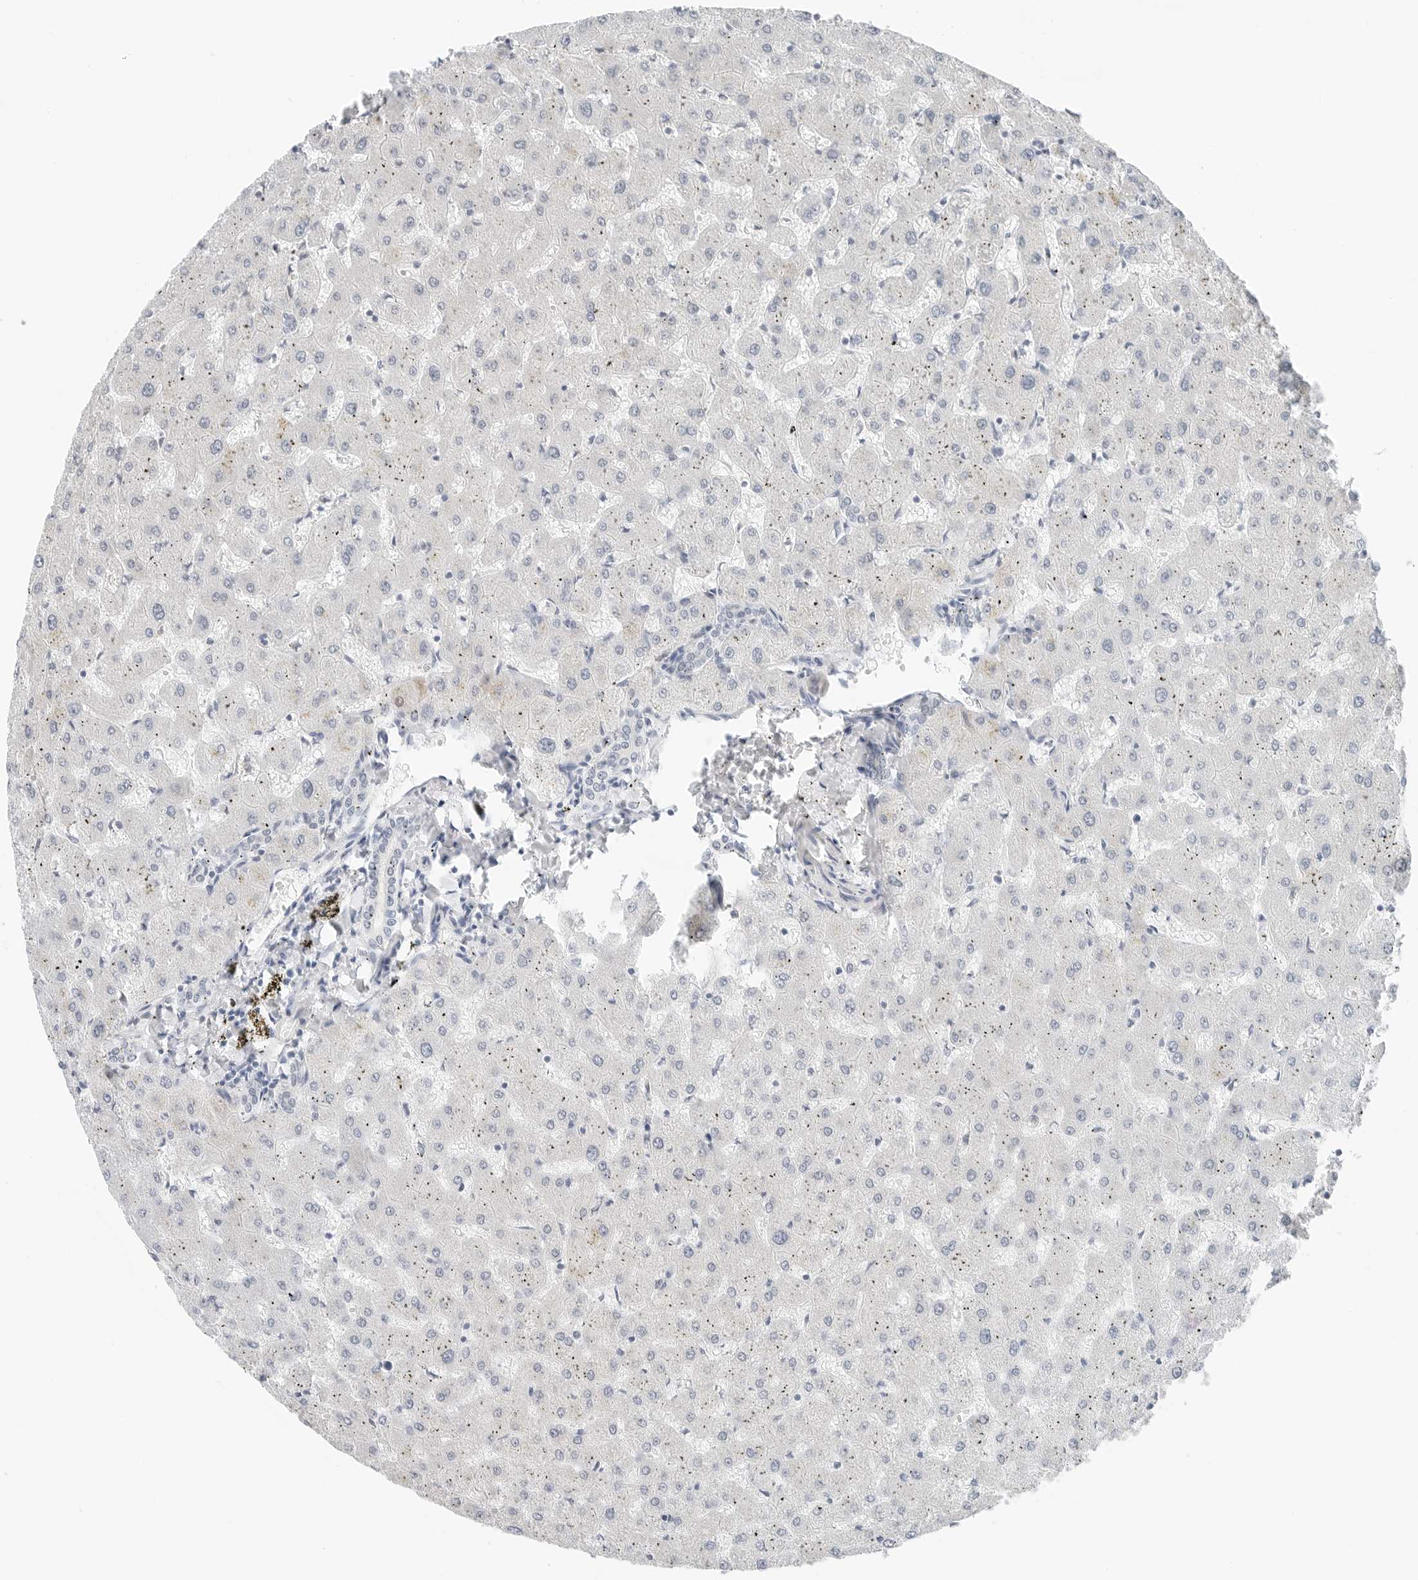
{"staining": {"intensity": "negative", "quantity": "none", "location": "none"}, "tissue": "liver", "cell_type": "Cholangiocytes", "image_type": "normal", "snomed": [{"axis": "morphology", "description": "Normal tissue, NOS"}, {"axis": "topography", "description": "Liver"}], "caption": "IHC of unremarkable liver reveals no positivity in cholangiocytes.", "gene": "NTMT2", "patient": {"sex": "female", "age": 63}}